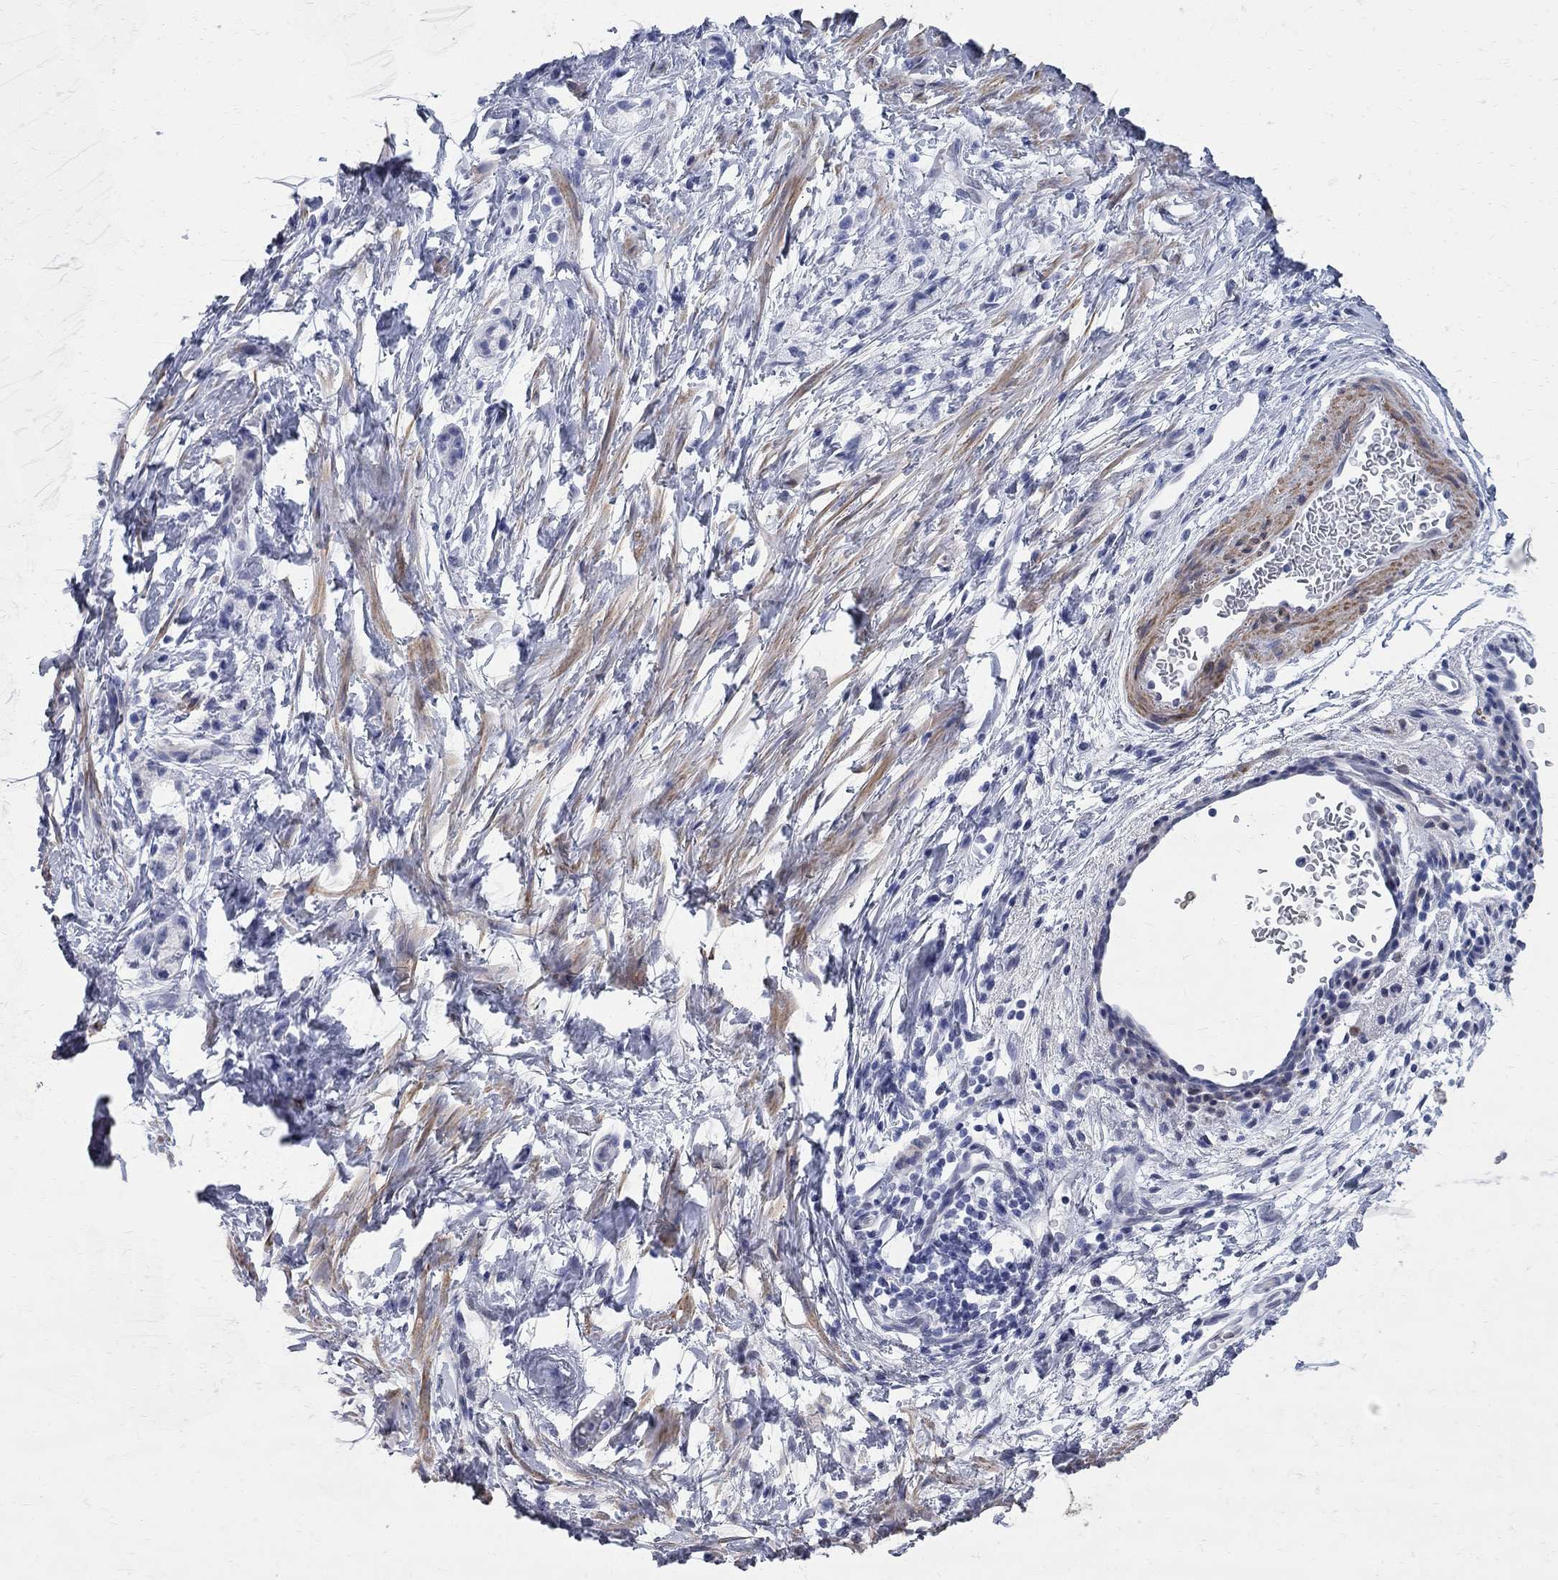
{"staining": {"intensity": "negative", "quantity": "none", "location": "none"}, "tissue": "stomach cancer", "cell_type": "Tumor cells", "image_type": "cancer", "snomed": [{"axis": "morphology", "description": "Adenocarcinoma, NOS"}, {"axis": "topography", "description": "Stomach"}], "caption": "DAB immunohistochemical staining of human stomach cancer shows no significant staining in tumor cells. Nuclei are stained in blue.", "gene": "BPIFB1", "patient": {"sex": "male", "age": 58}}